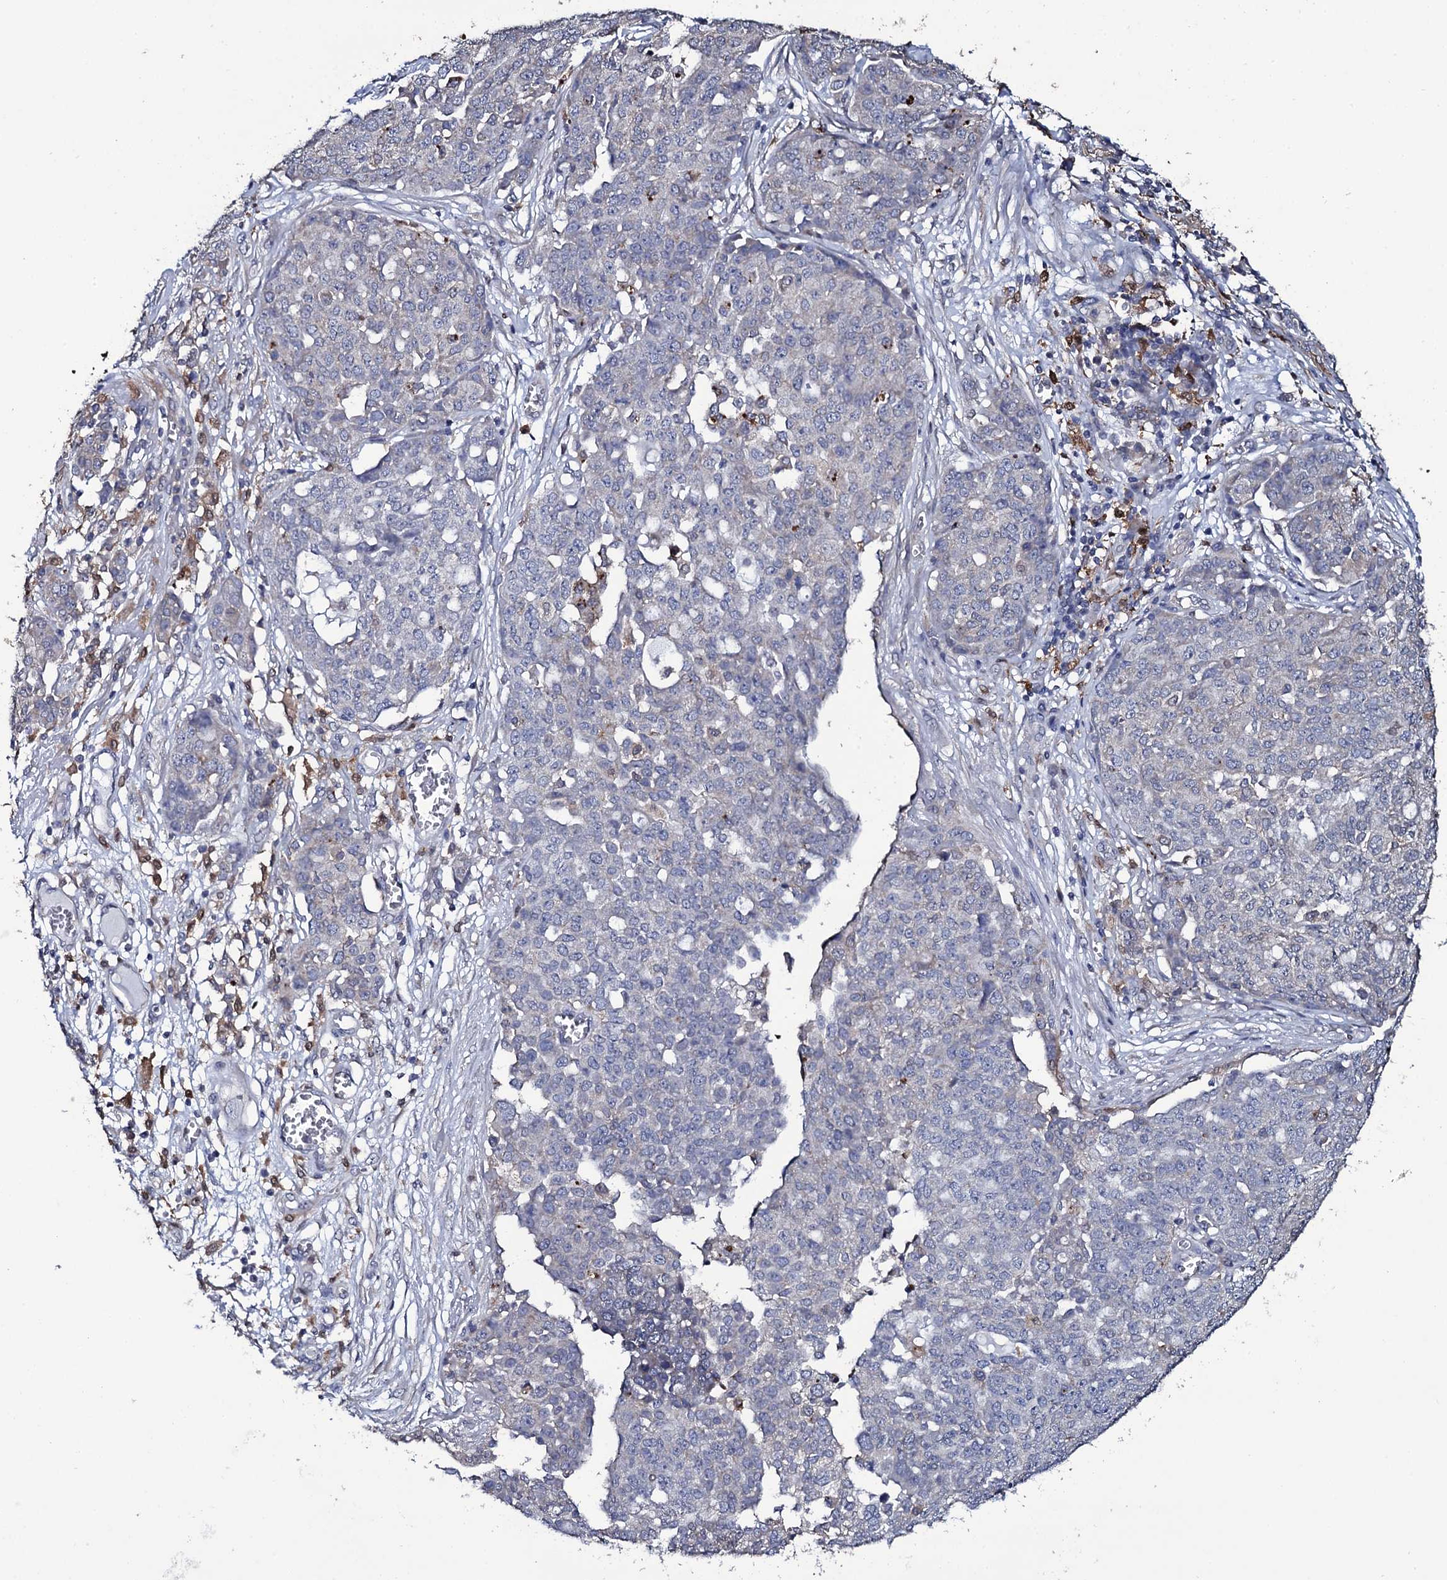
{"staining": {"intensity": "negative", "quantity": "none", "location": "none"}, "tissue": "ovarian cancer", "cell_type": "Tumor cells", "image_type": "cancer", "snomed": [{"axis": "morphology", "description": "Cystadenocarcinoma, serous, NOS"}, {"axis": "topography", "description": "Soft tissue"}, {"axis": "topography", "description": "Ovary"}], "caption": "Tumor cells are negative for protein expression in human ovarian cancer (serous cystadenocarcinoma).", "gene": "CRYL1", "patient": {"sex": "female", "age": 57}}